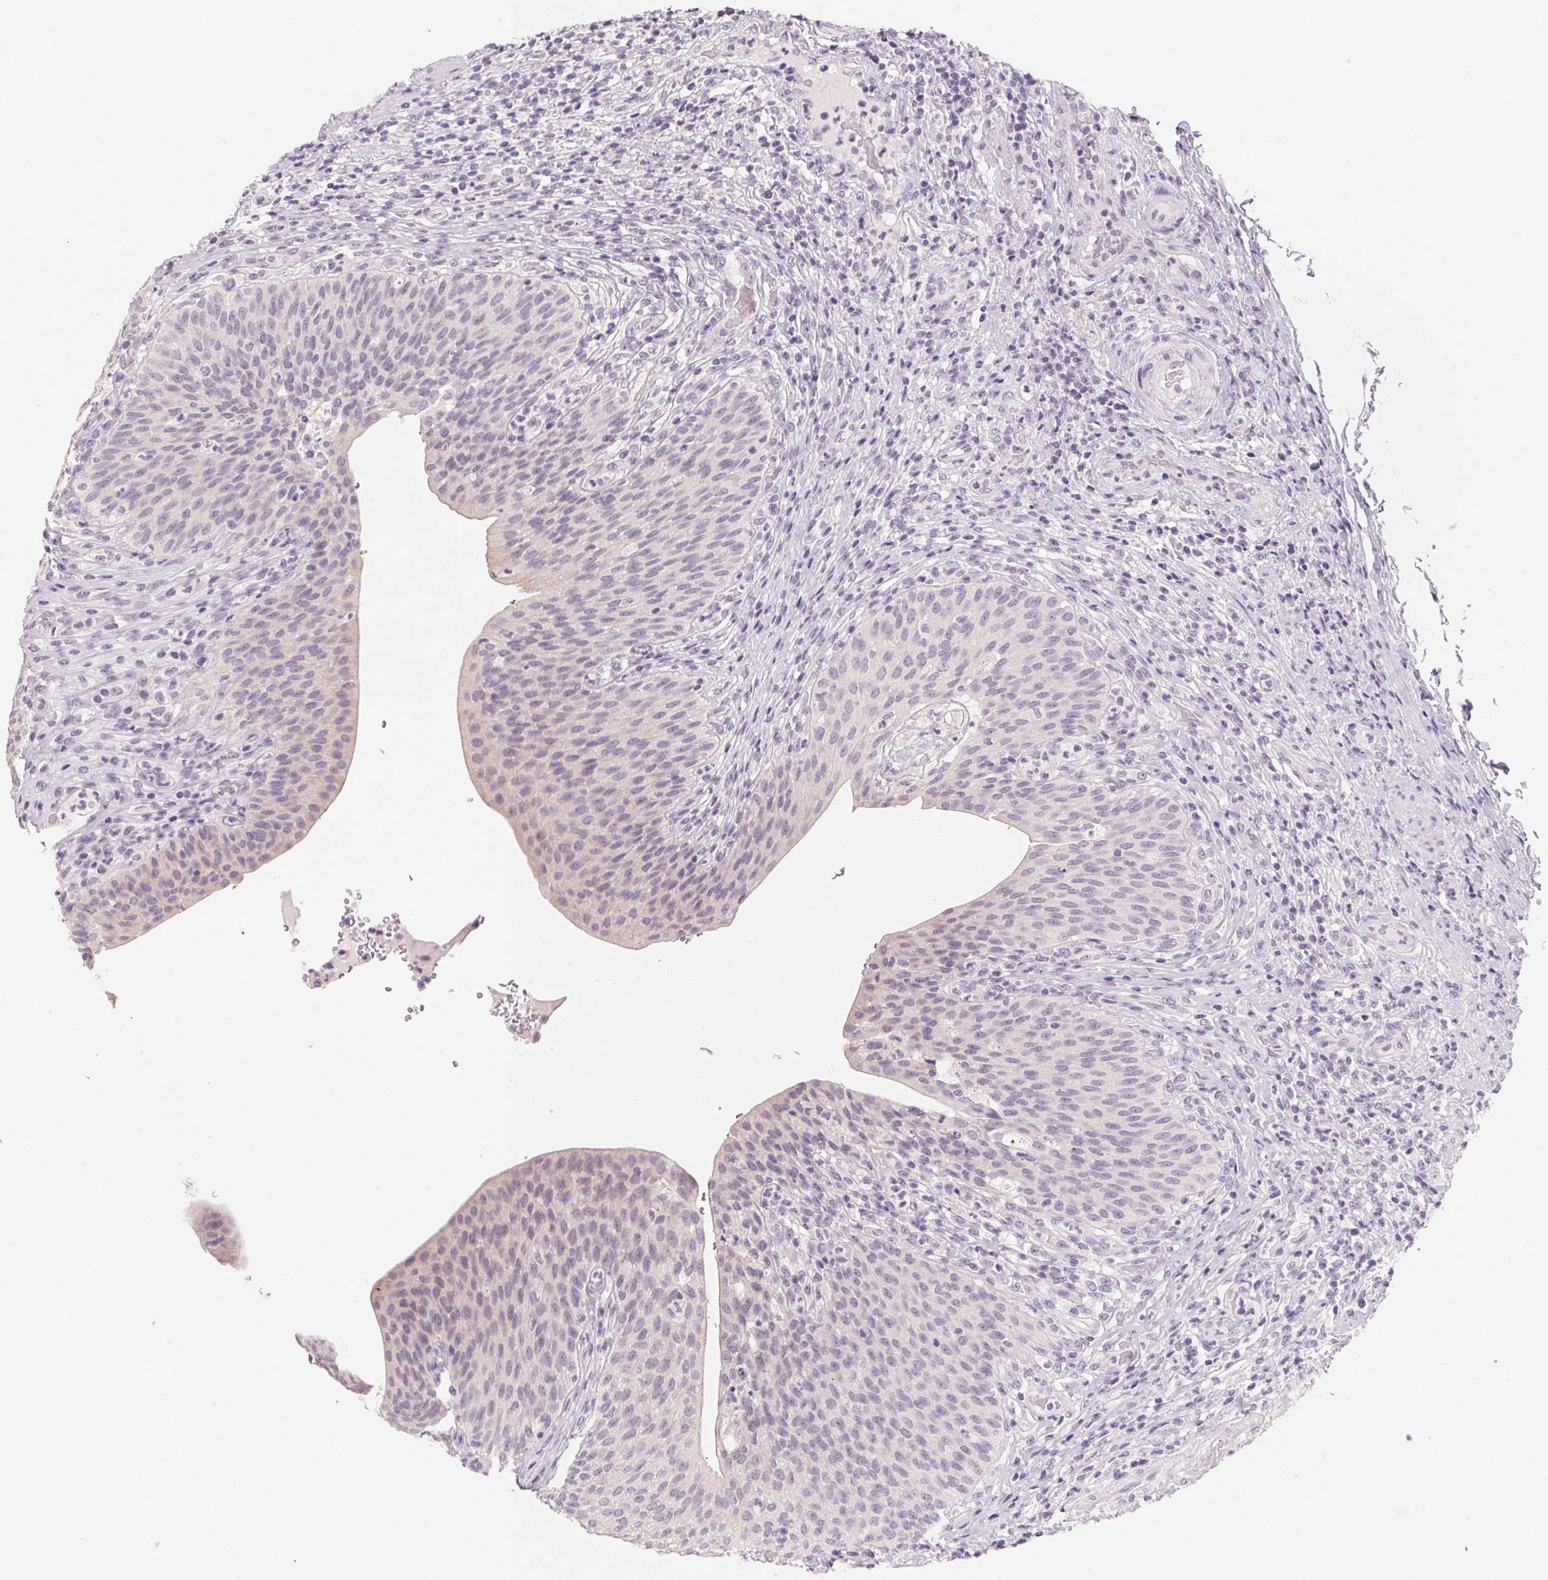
{"staining": {"intensity": "weak", "quantity": "<25%", "location": "nuclear"}, "tissue": "urinary bladder", "cell_type": "Urothelial cells", "image_type": "normal", "snomed": [{"axis": "morphology", "description": "Normal tissue, NOS"}, {"axis": "topography", "description": "Urinary bladder"}, {"axis": "topography", "description": "Peripheral nerve tissue"}], "caption": "Immunohistochemistry (IHC) of unremarkable urinary bladder displays no expression in urothelial cells.", "gene": "CAPZA3", "patient": {"sex": "male", "age": 66}}